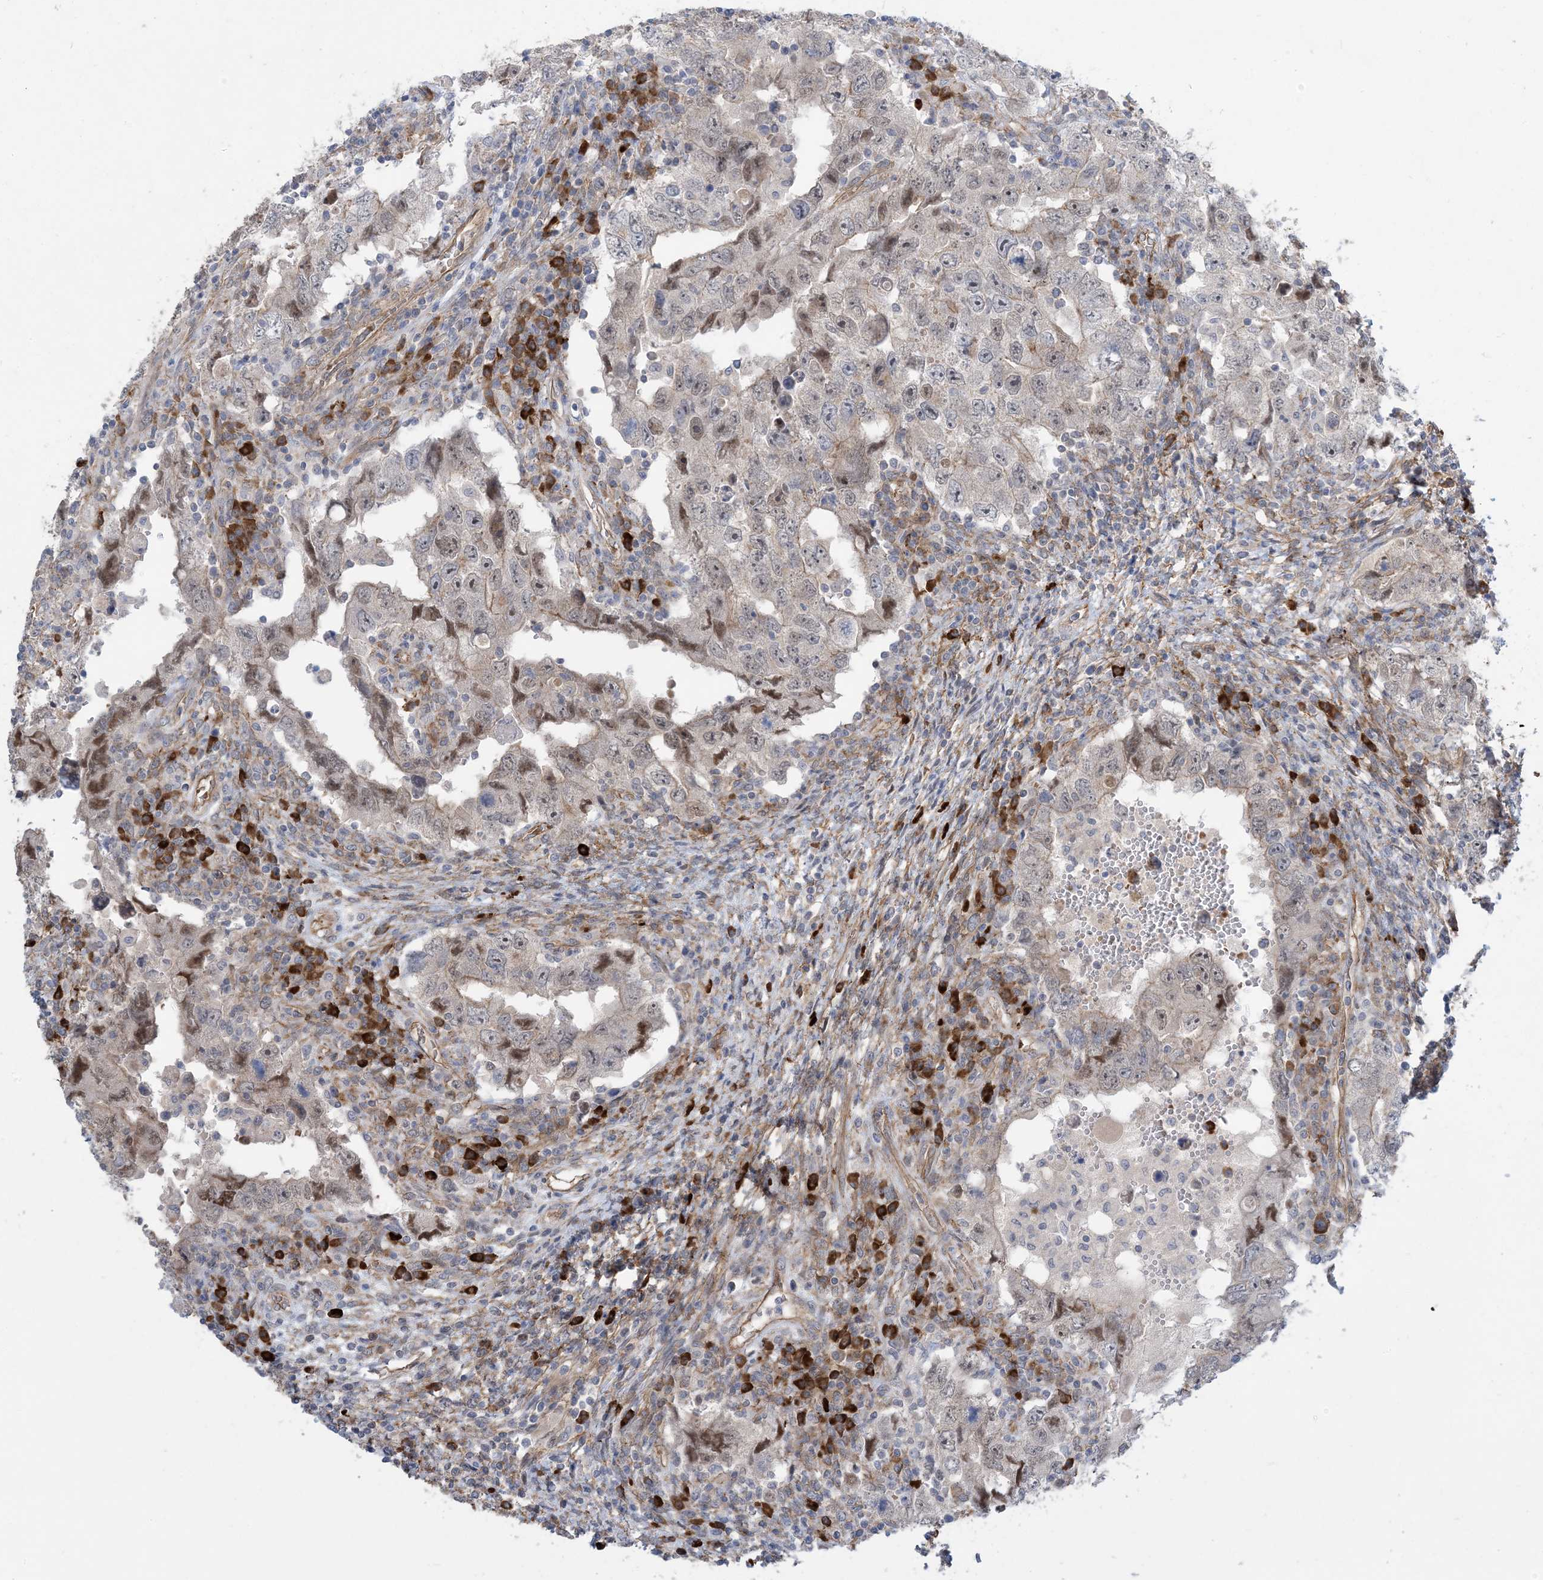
{"staining": {"intensity": "weak", "quantity": "<25%", "location": "cytoplasmic/membranous,nuclear"}, "tissue": "testis cancer", "cell_type": "Tumor cells", "image_type": "cancer", "snomed": [{"axis": "morphology", "description": "Carcinoma, Embryonal, NOS"}, {"axis": "topography", "description": "Testis"}], "caption": "A high-resolution histopathology image shows immunohistochemistry staining of testis cancer (embryonal carcinoma), which reveals no significant expression in tumor cells.", "gene": "AOC1", "patient": {"sex": "male", "age": 26}}